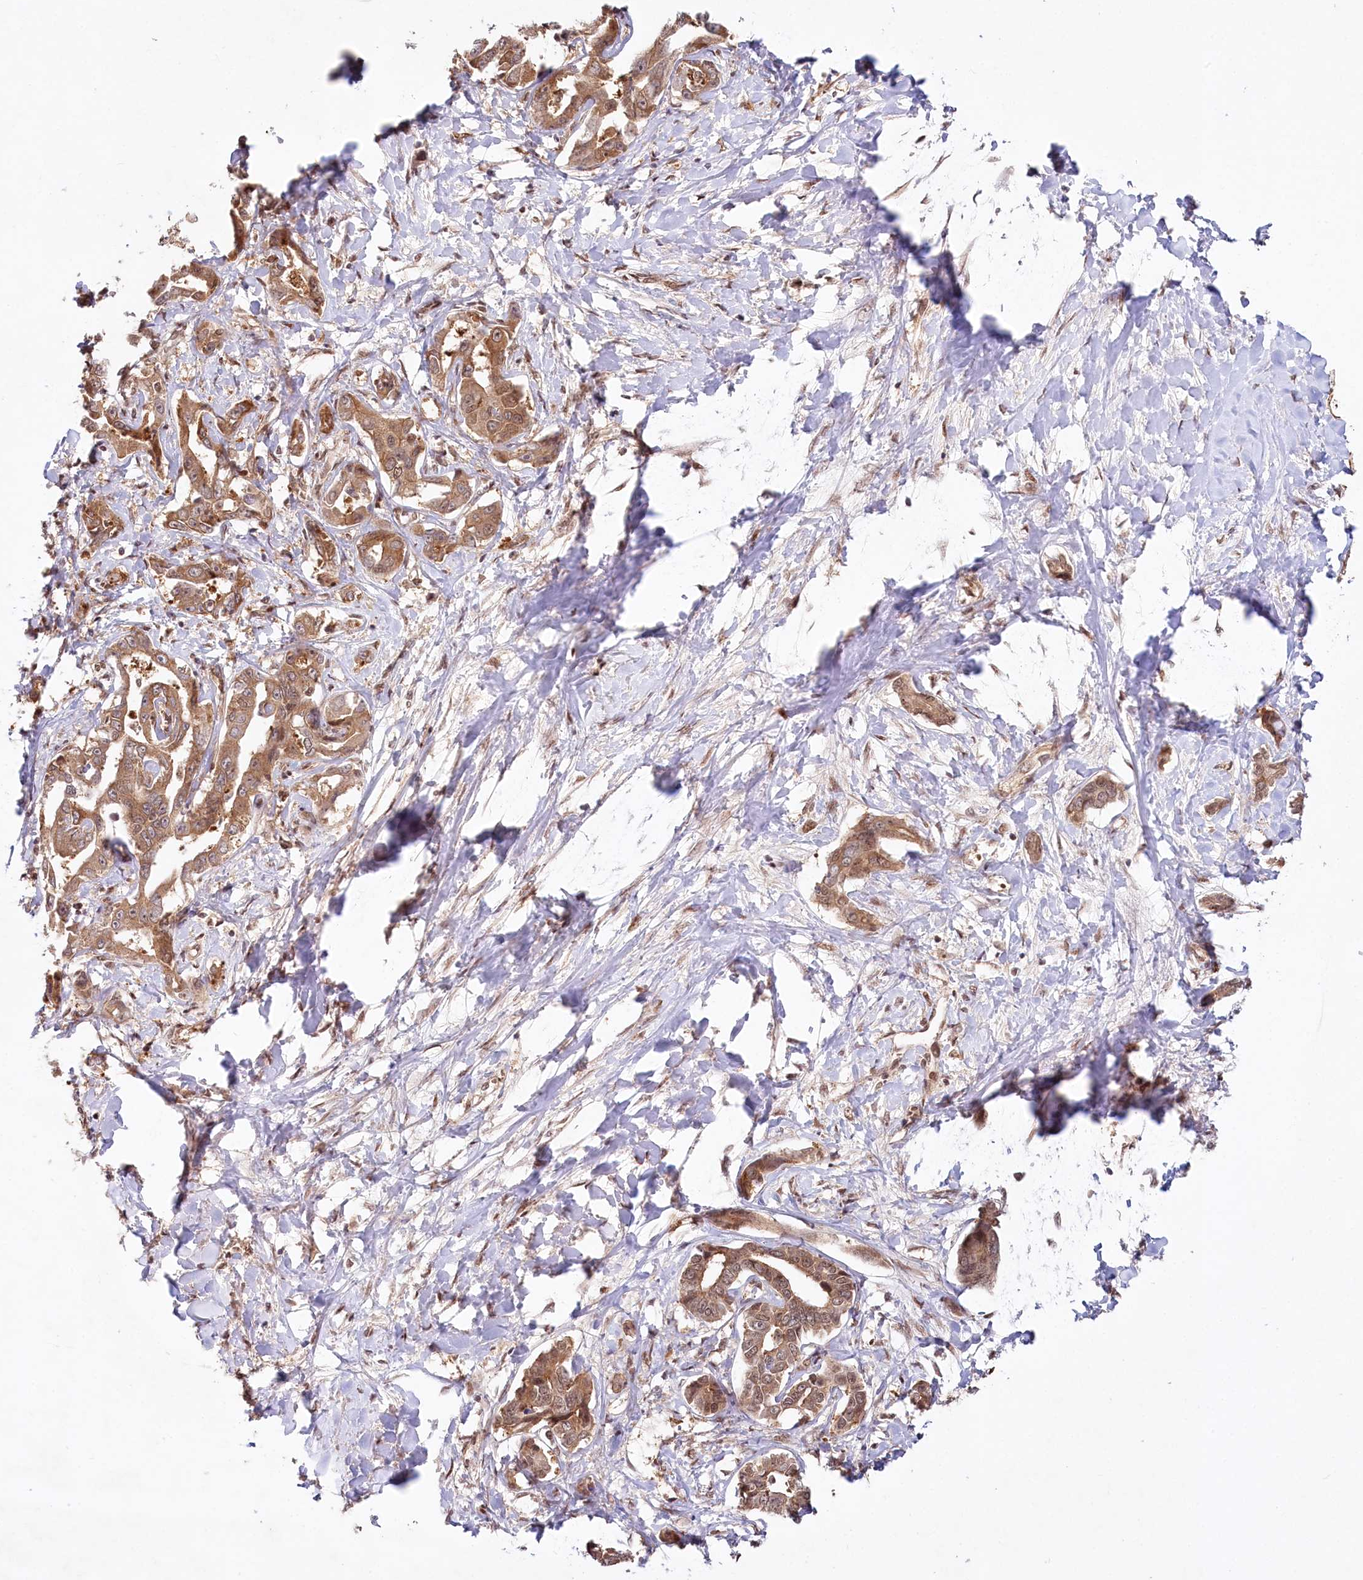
{"staining": {"intensity": "moderate", "quantity": ">75%", "location": "cytoplasmic/membranous,nuclear"}, "tissue": "liver cancer", "cell_type": "Tumor cells", "image_type": "cancer", "snomed": [{"axis": "morphology", "description": "Cholangiocarcinoma"}, {"axis": "topography", "description": "Liver"}], "caption": "The immunohistochemical stain highlights moderate cytoplasmic/membranous and nuclear staining in tumor cells of cholangiocarcinoma (liver) tissue. Nuclei are stained in blue.", "gene": "CCDC65", "patient": {"sex": "male", "age": 59}}